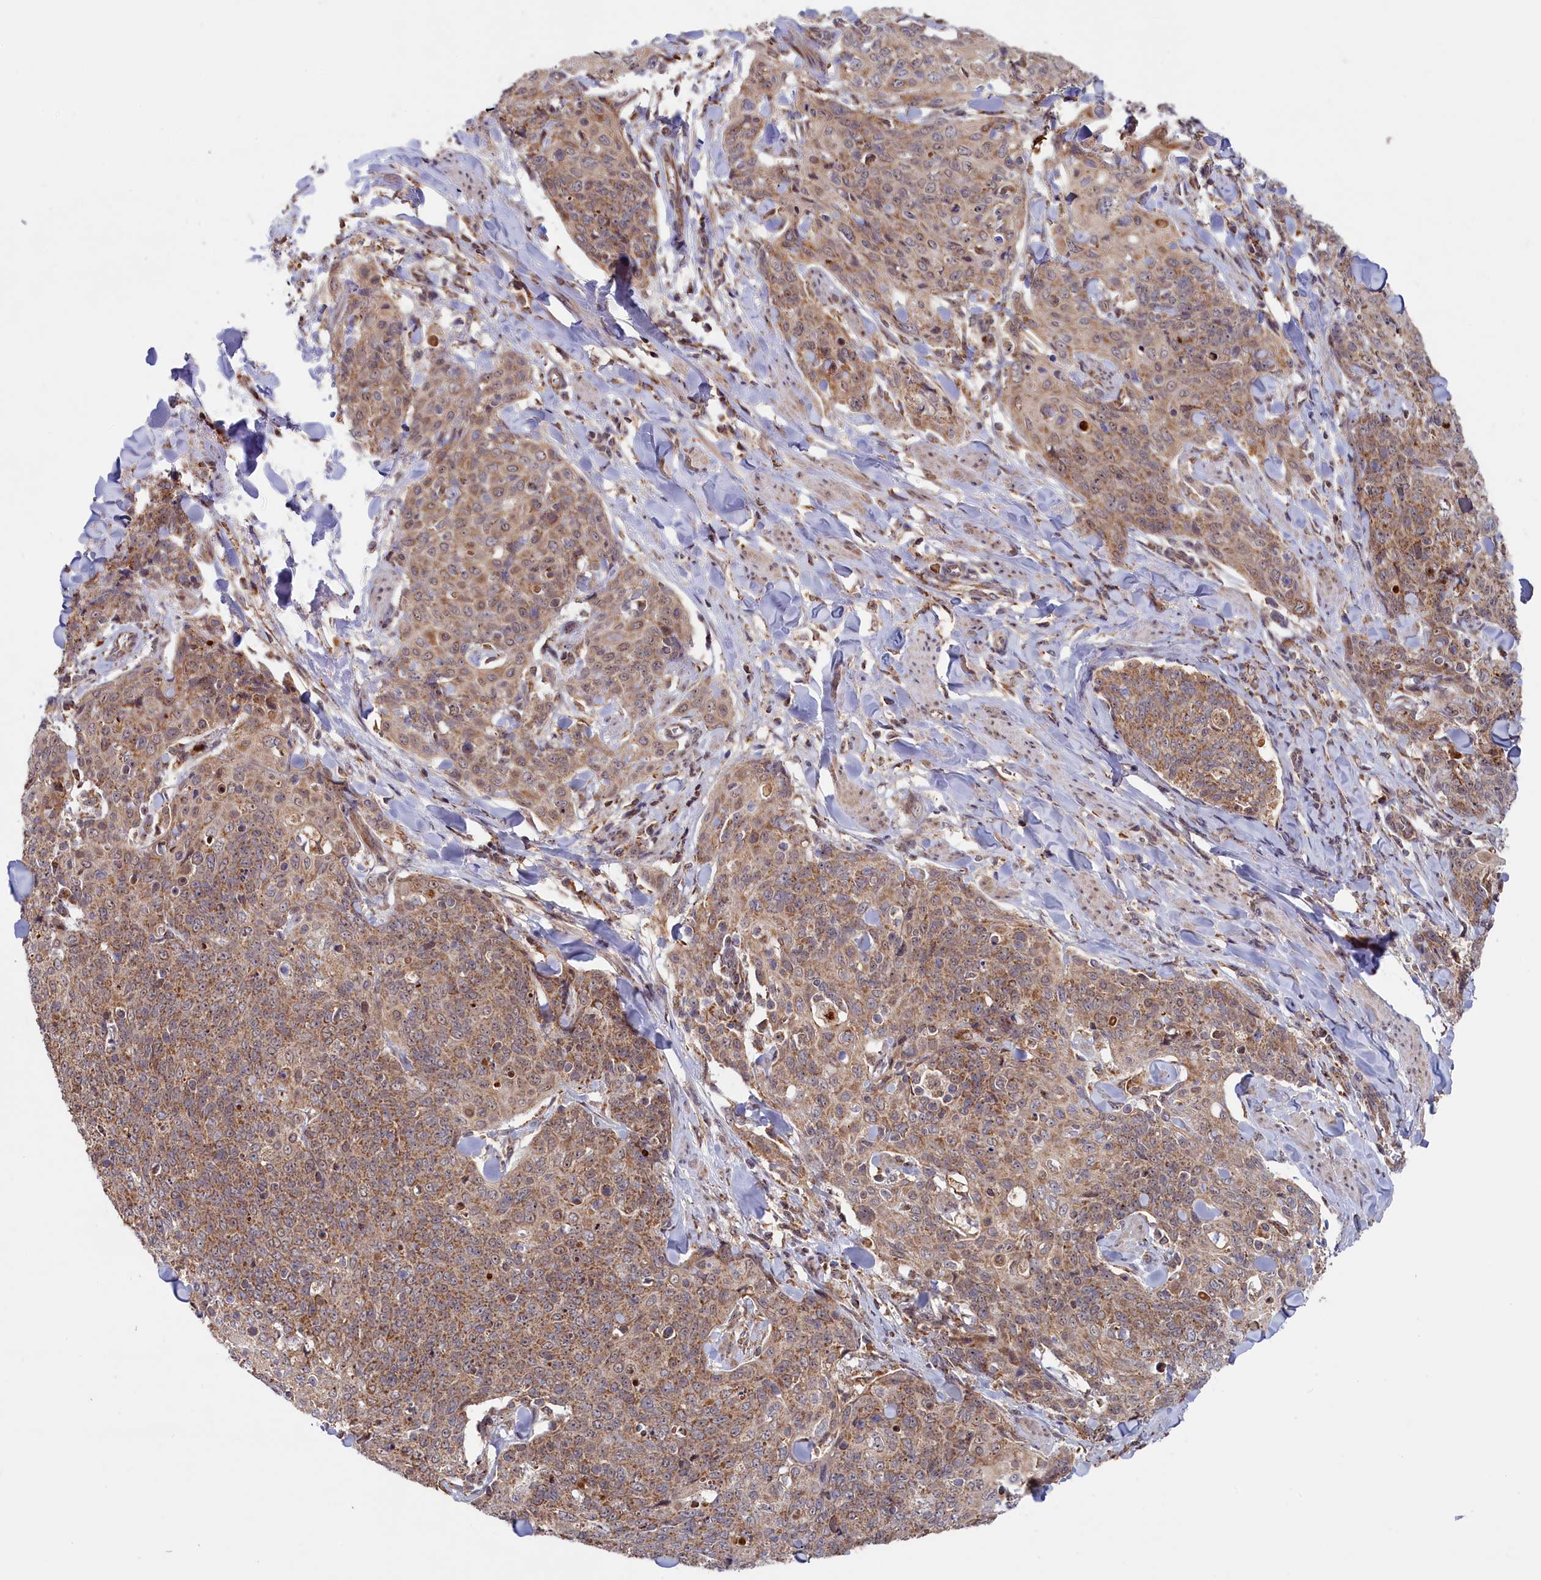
{"staining": {"intensity": "moderate", "quantity": ">75%", "location": "cytoplasmic/membranous"}, "tissue": "skin cancer", "cell_type": "Tumor cells", "image_type": "cancer", "snomed": [{"axis": "morphology", "description": "Squamous cell carcinoma, NOS"}, {"axis": "topography", "description": "Skin"}, {"axis": "topography", "description": "Vulva"}], "caption": "This micrograph exhibits immunohistochemistry (IHC) staining of human skin squamous cell carcinoma, with medium moderate cytoplasmic/membranous staining in about >75% of tumor cells.", "gene": "DUS3L", "patient": {"sex": "female", "age": 85}}